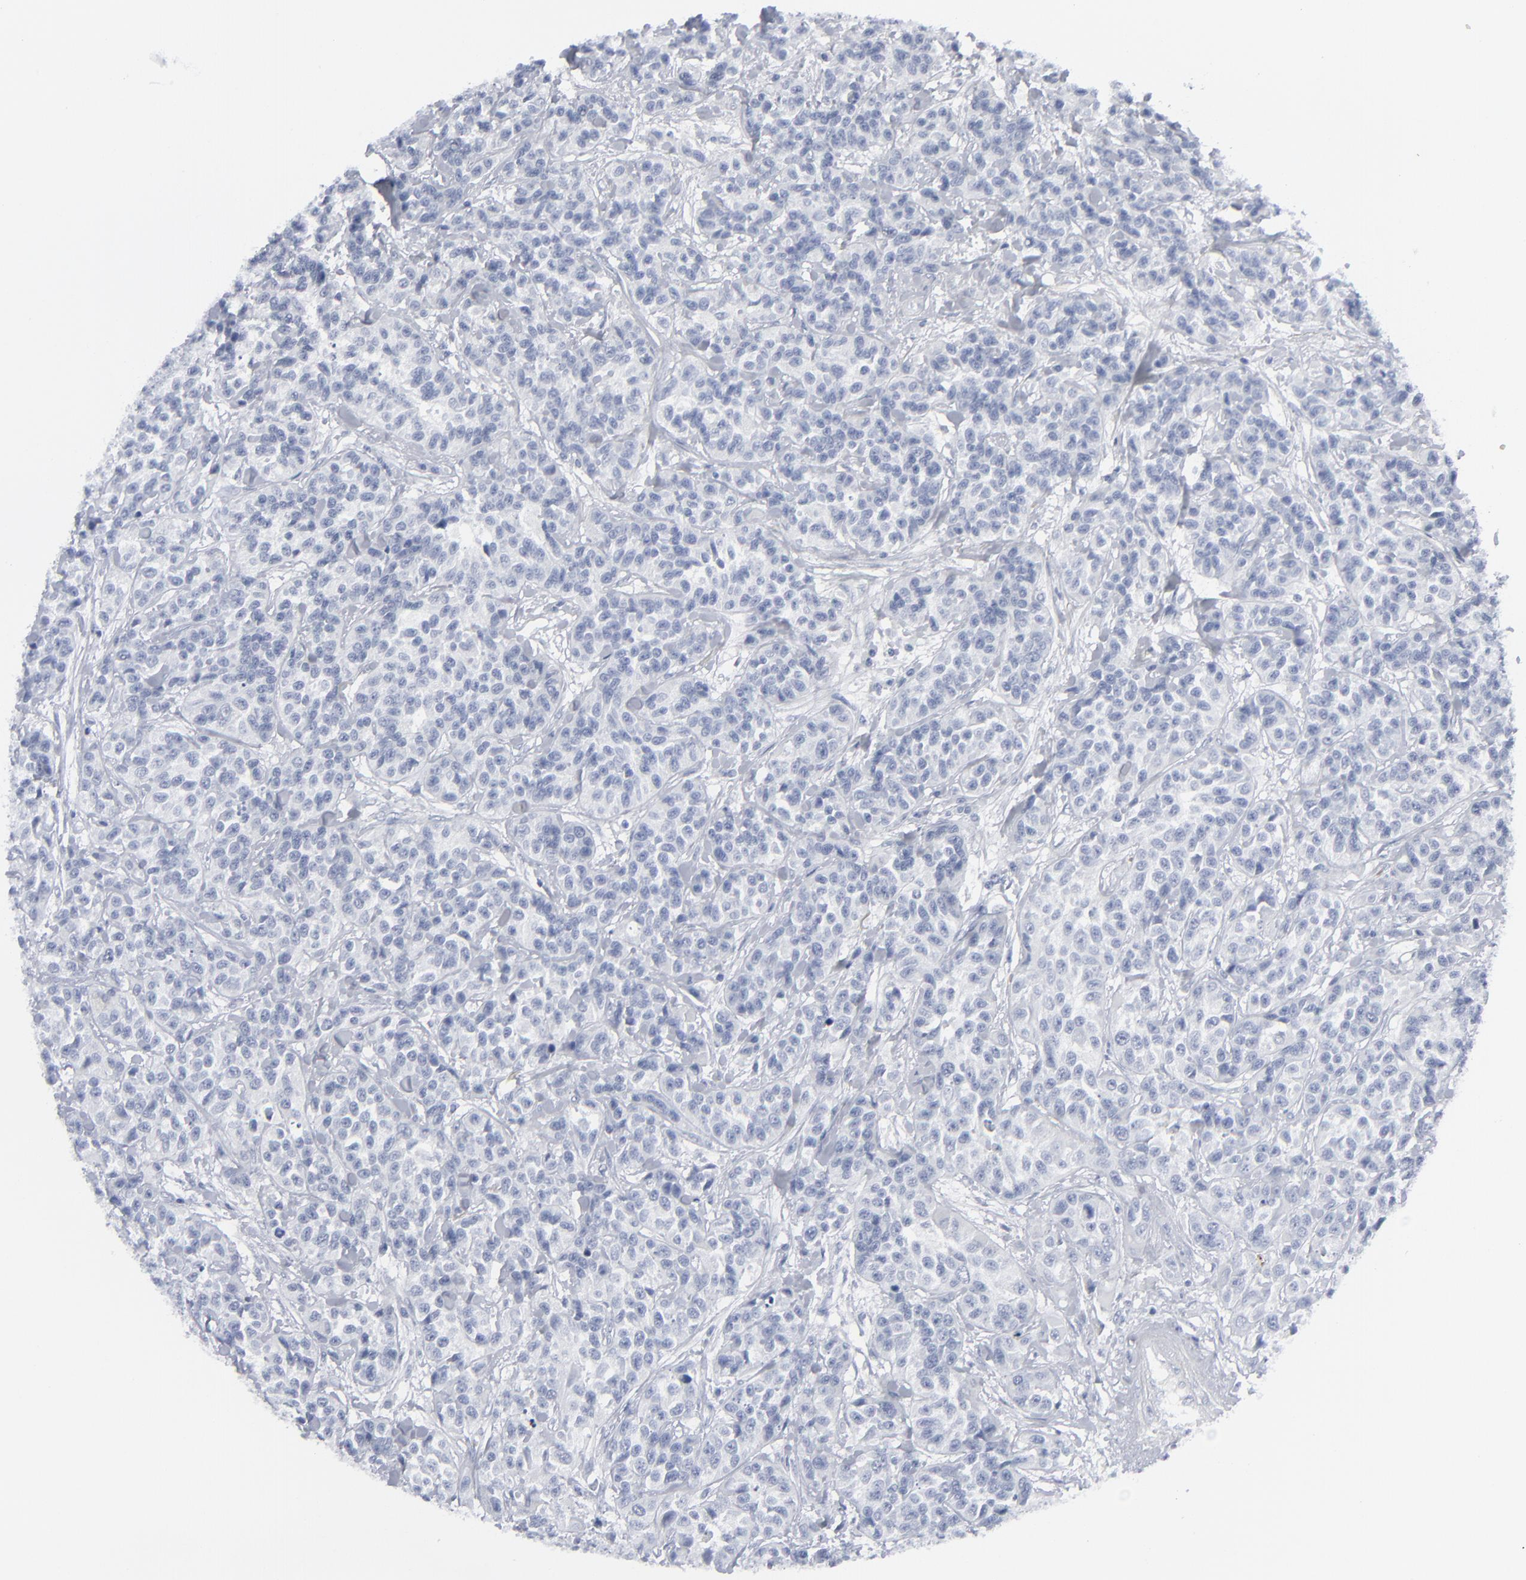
{"staining": {"intensity": "negative", "quantity": "none", "location": "none"}, "tissue": "urothelial cancer", "cell_type": "Tumor cells", "image_type": "cancer", "snomed": [{"axis": "morphology", "description": "Urothelial carcinoma, High grade"}, {"axis": "topography", "description": "Urinary bladder"}], "caption": "This micrograph is of high-grade urothelial carcinoma stained with IHC to label a protein in brown with the nuclei are counter-stained blue. There is no positivity in tumor cells.", "gene": "MSLN", "patient": {"sex": "female", "age": 81}}